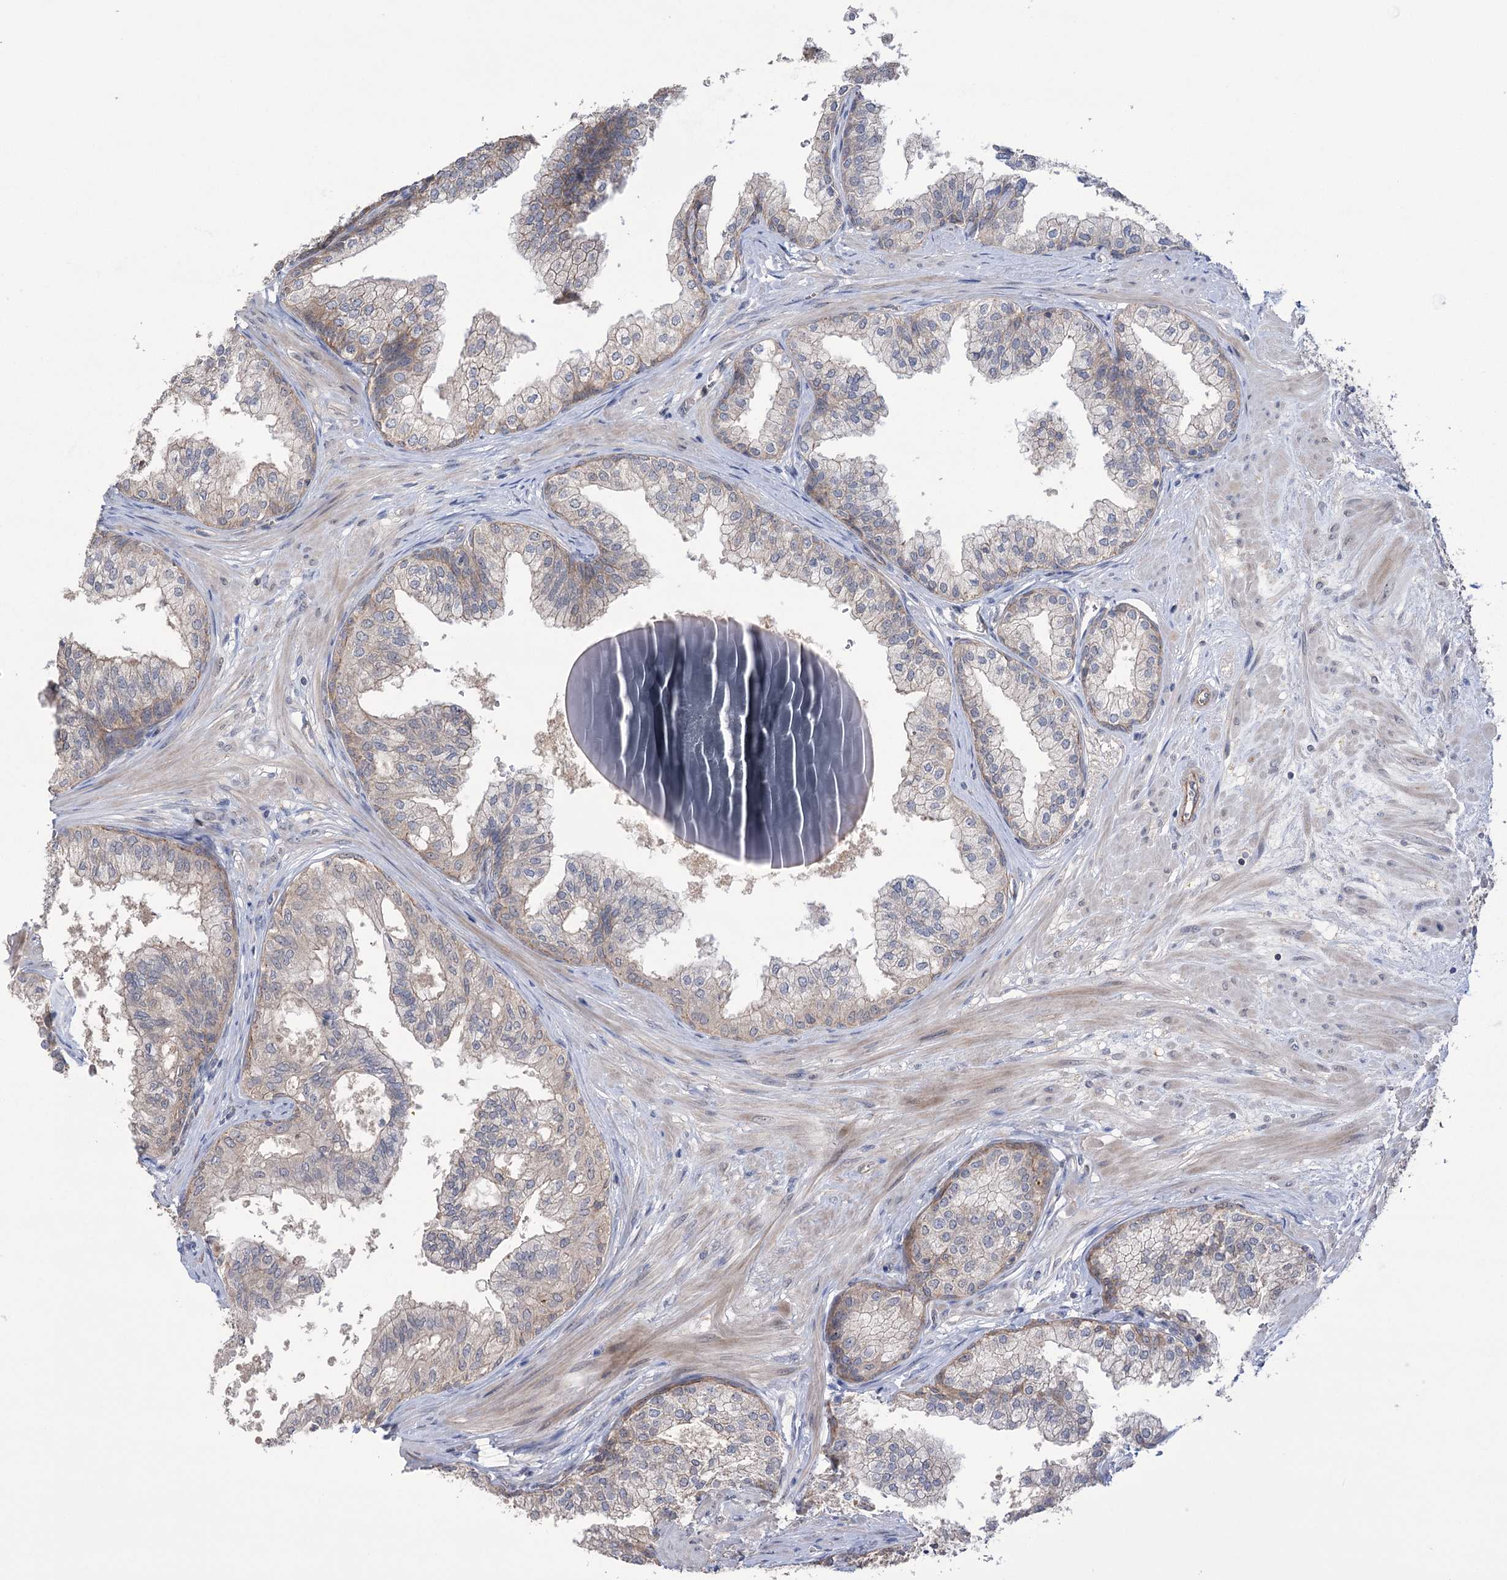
{"staining": {"intensity": "moderate", "quantity": "<25%", "location": "cytoplasmic/membranous"}, "tissue": "prostate", "cell_type": "Glandular cells", "image_type": "normal", "snomed": [{"axis": "morphology", "description": "Normal tissue, NOS"}, {"axis": "topography", "description": "Prostate"}], "caption": "Unremarkable prostate exhibits moderate cytoplasmic/membranous positivity in about <25% of glandular cells Using DAB (3,3'-diaminobenzidine) (brown) and hematoxylin (blue) stains, captured at high magnification using brightfield microscopy..", "gene": "TRIM71", "patient": {"sex": "male", "age": 60}}